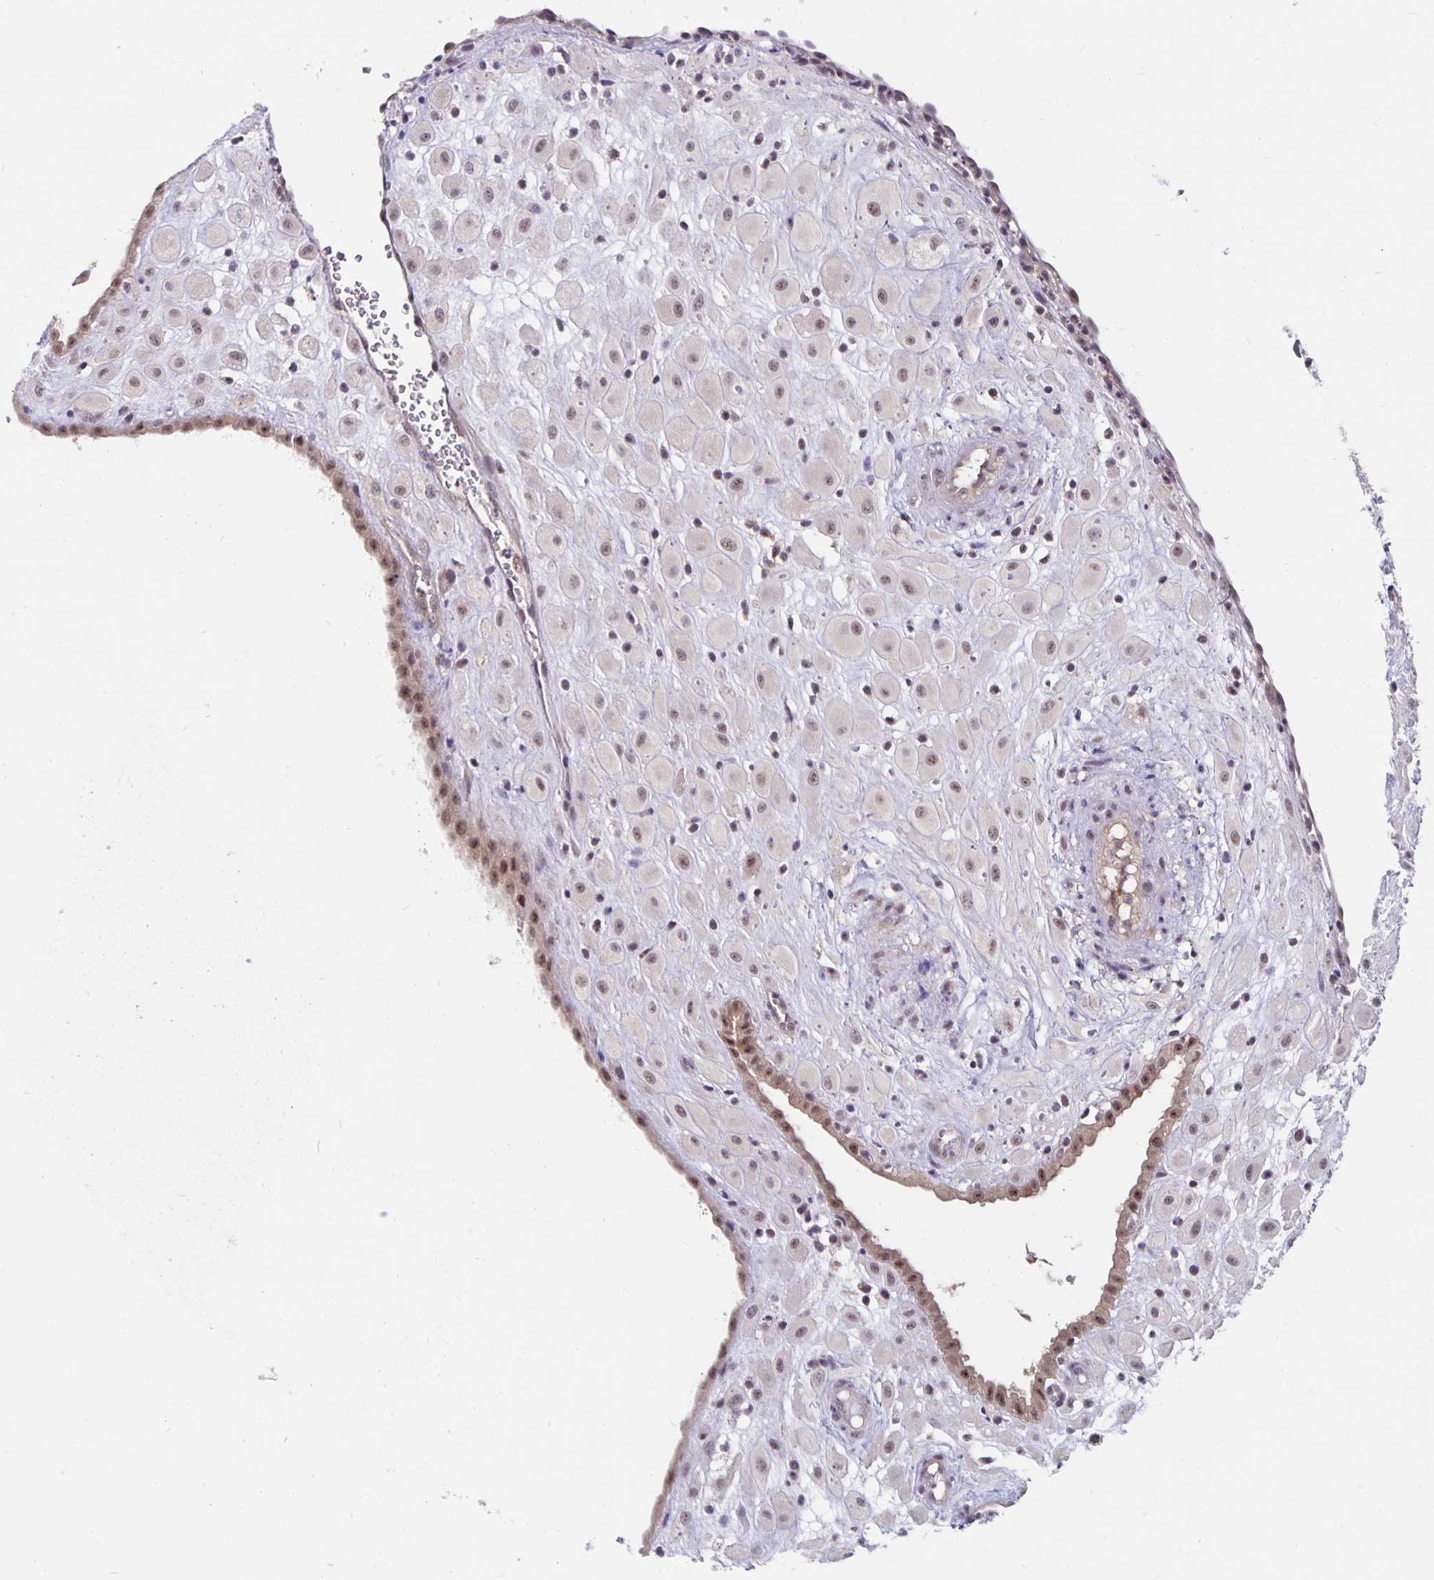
{"staining": {"intensity": "weak", "quantity": ">75%", "location": "nuclear"}, "tissue": "placenta", "cell_type": "Decidual cells", "image_type": "normal", "snomed": [{"axis": "morphology", "description": "Normal tissue, NOS"}, {"axis": "topography", "description": "Placenta"}], "caption": "This is a histology image of IHC staining of unremarkable placenta, which shows weak expression in the nuclear of decidual cells.", "gene": "EXOC6B", "patient": {"sex": "female", "age": 24}}